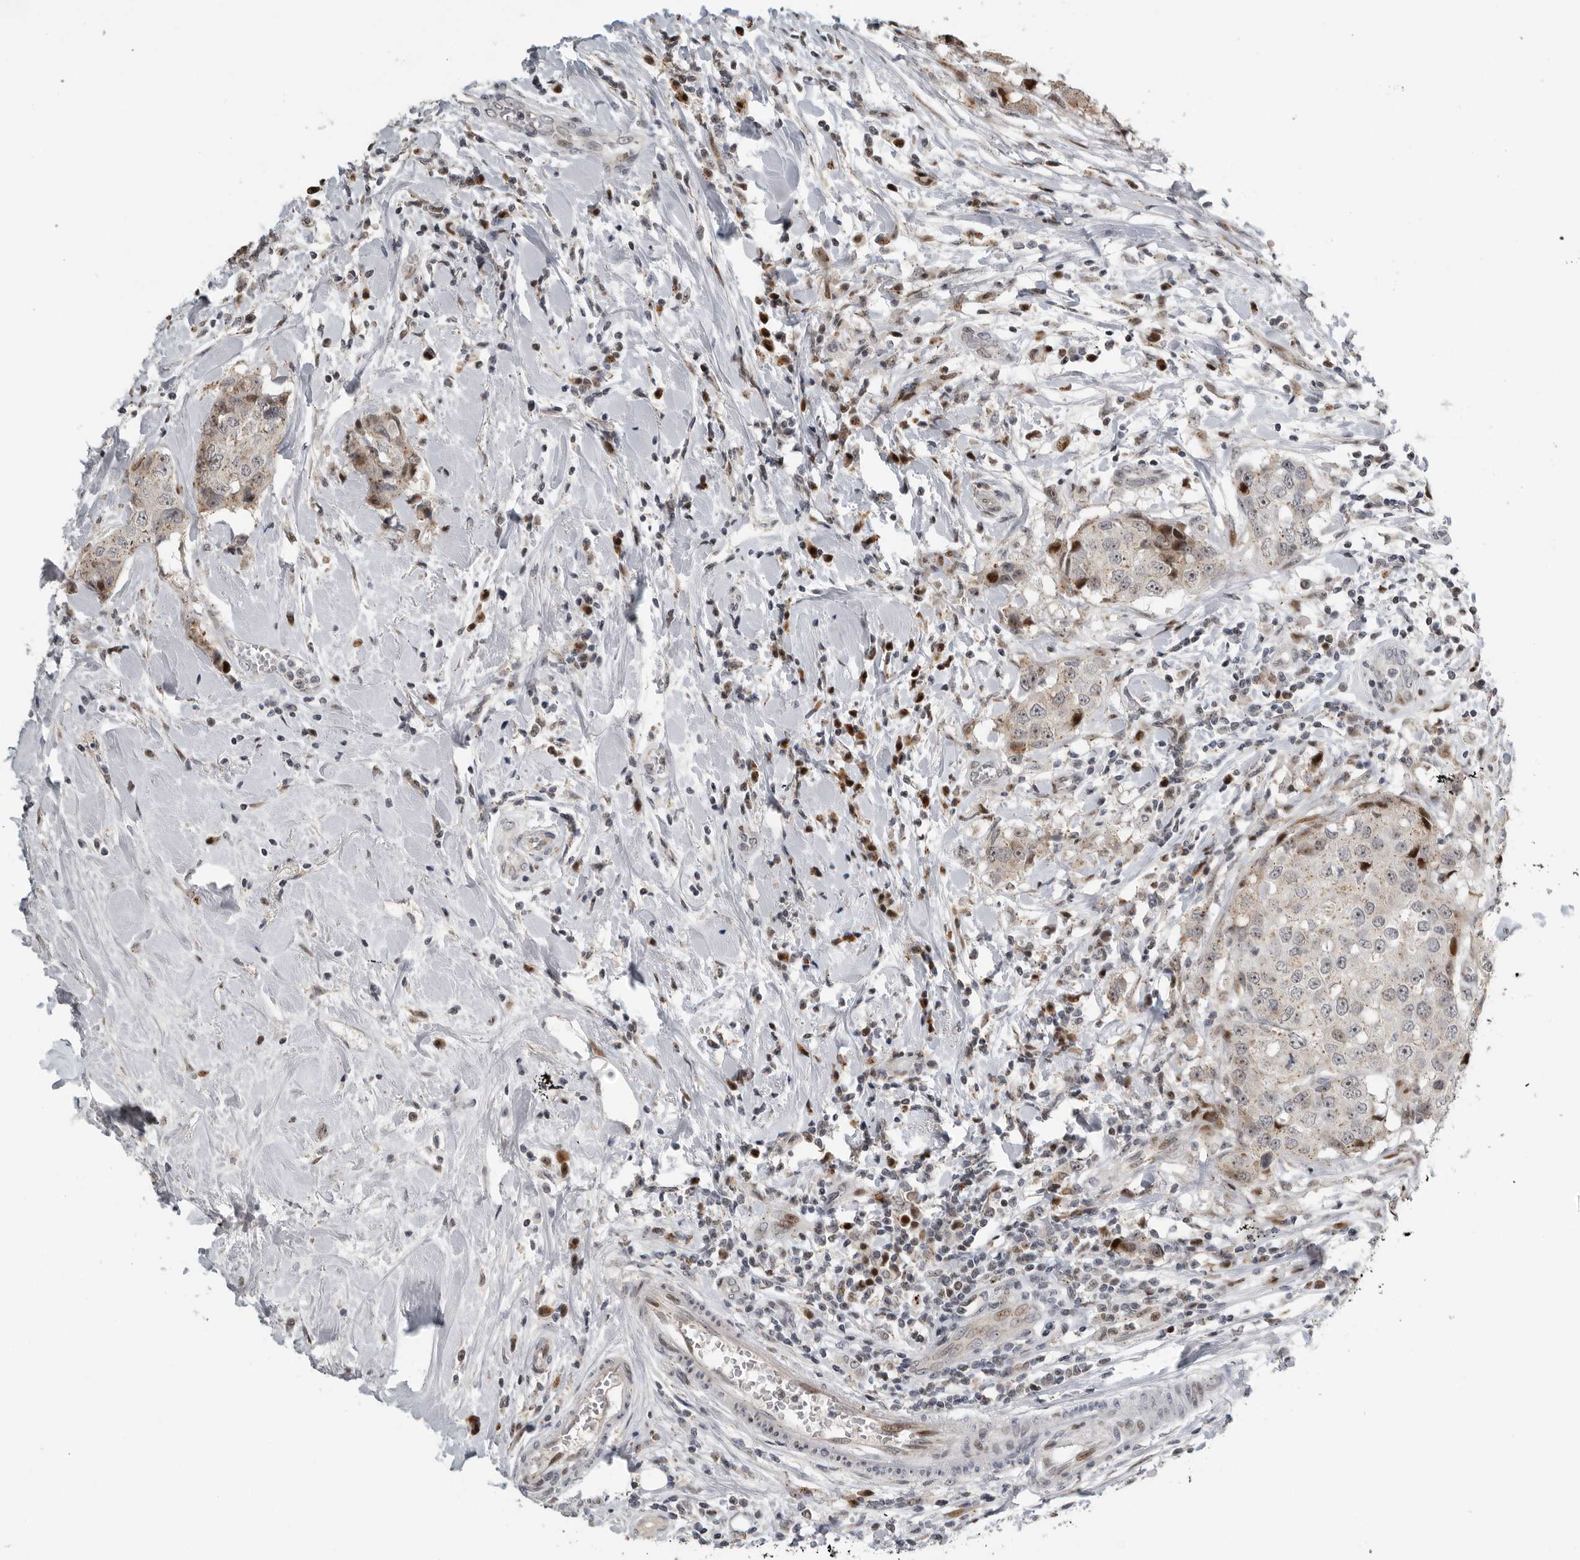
{"staining": {"intensity": "weak", "quantity": ">75%", "location": "cytoplasmic/membranous"}, "tissue": "breast cancer", "cell_type": "Tumor cells", "image_type": "cancer", "snomed": [{"axis": "morphology", "description": "Duct carcinoma"}, {"axis": "topography", "description": "Breast"}], "caption": "Weak cytoplasmic/membranous positivity for a protein is identified in about >75% of tumor cells of breast infiltrating ductal carcinoma using immunohistochemistry (IHC).", "gene": "PCMTD1", "patient": {"sex": "female", "age": 27}}